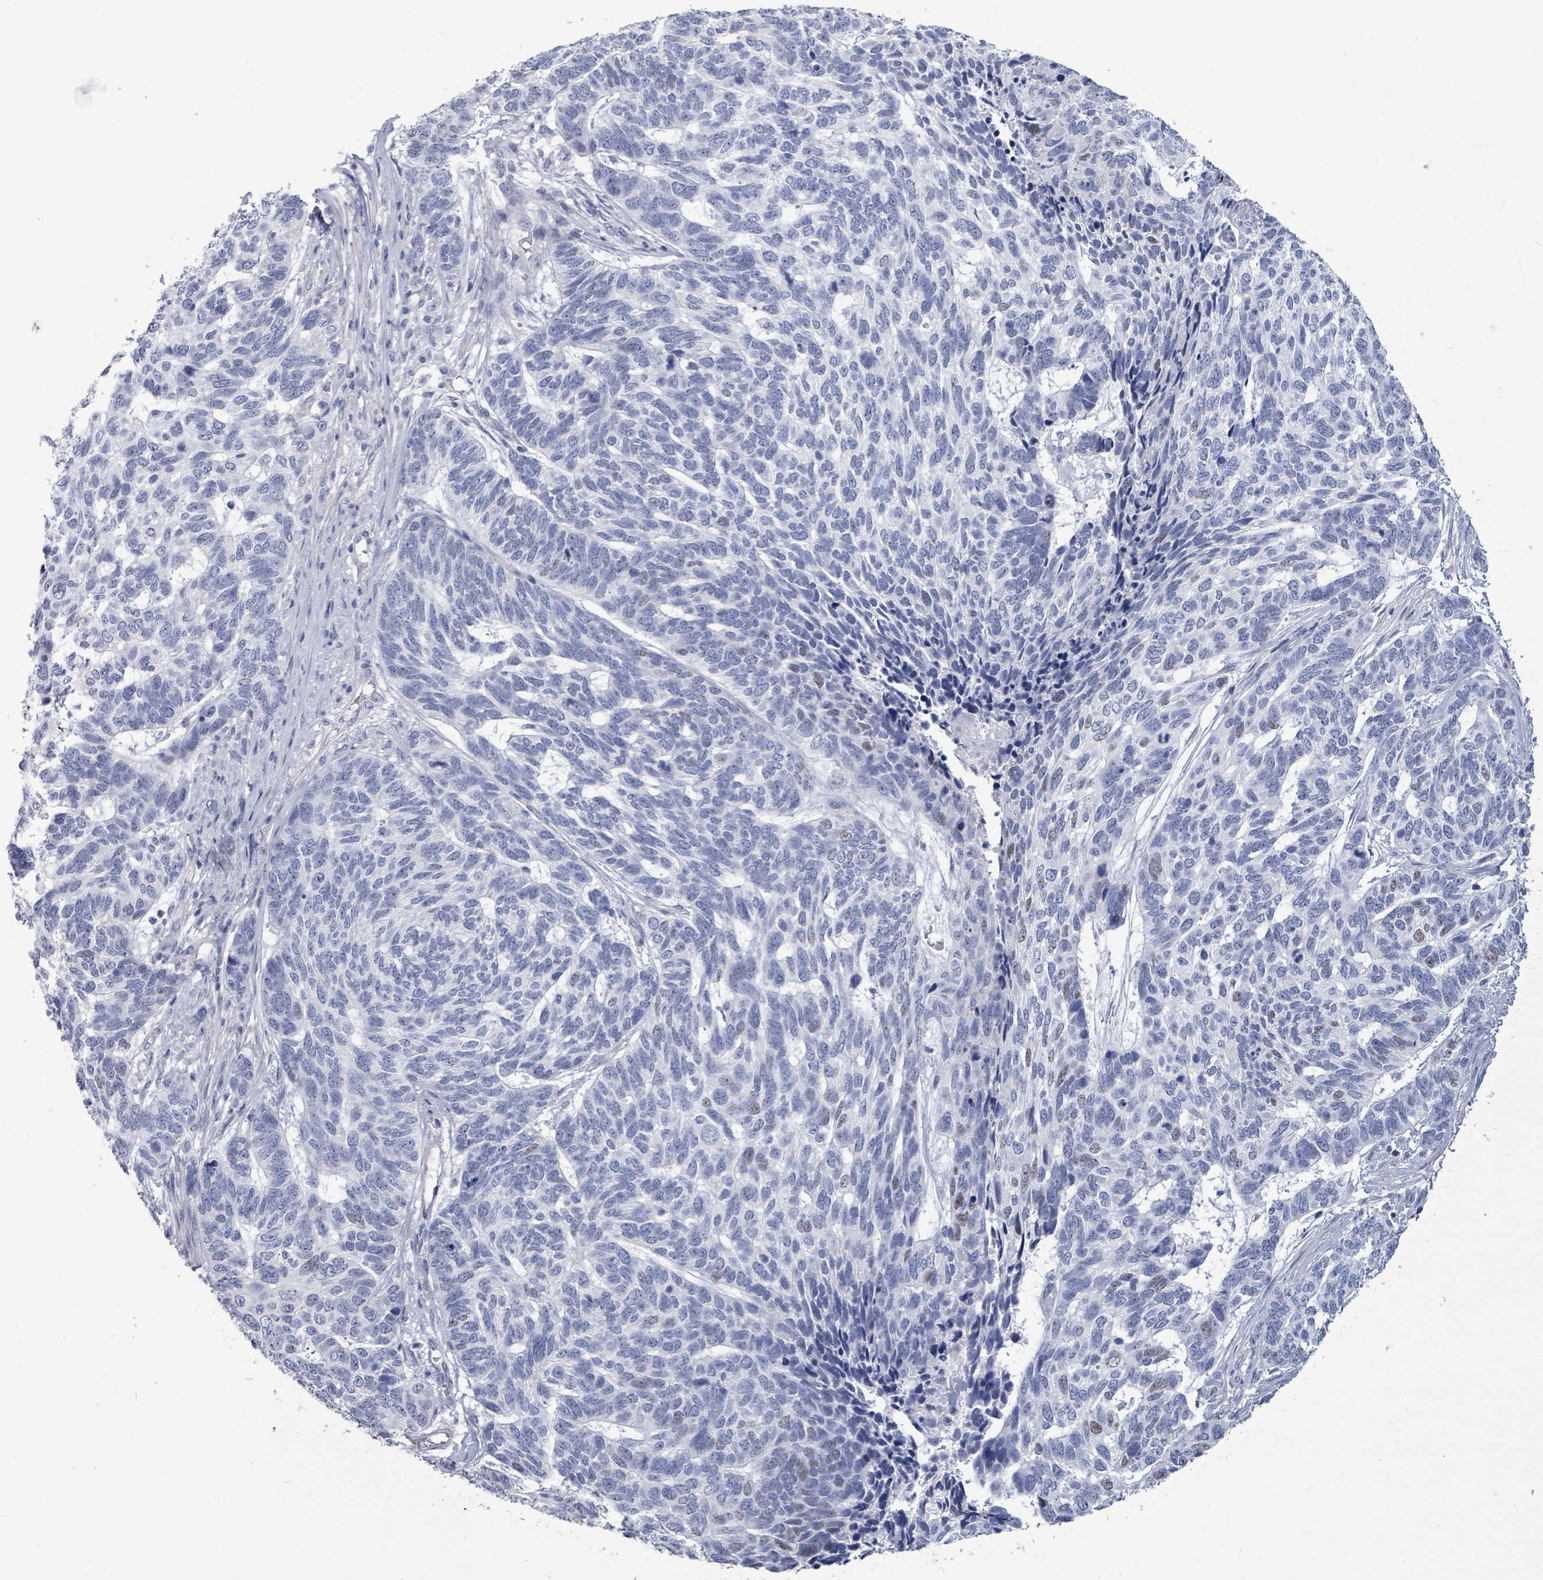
{"staining": {"intensity": "negative", "quantity": "none", "location": "none"}, "tissue": "skin cancer", "cell_type": "Tumor cells", "image_type": "cancer", "snomed": [{"axis": "morphology", "description": "Basal cell carcinoma"}, {"axis": "topography", "description": "Skin"}], "caption": "Immunohistochemical staining of skin cancer shows no significant expression in tumor cells.", "gene": "CT45A5", "patient": {"sex": "female", "age": 65}}